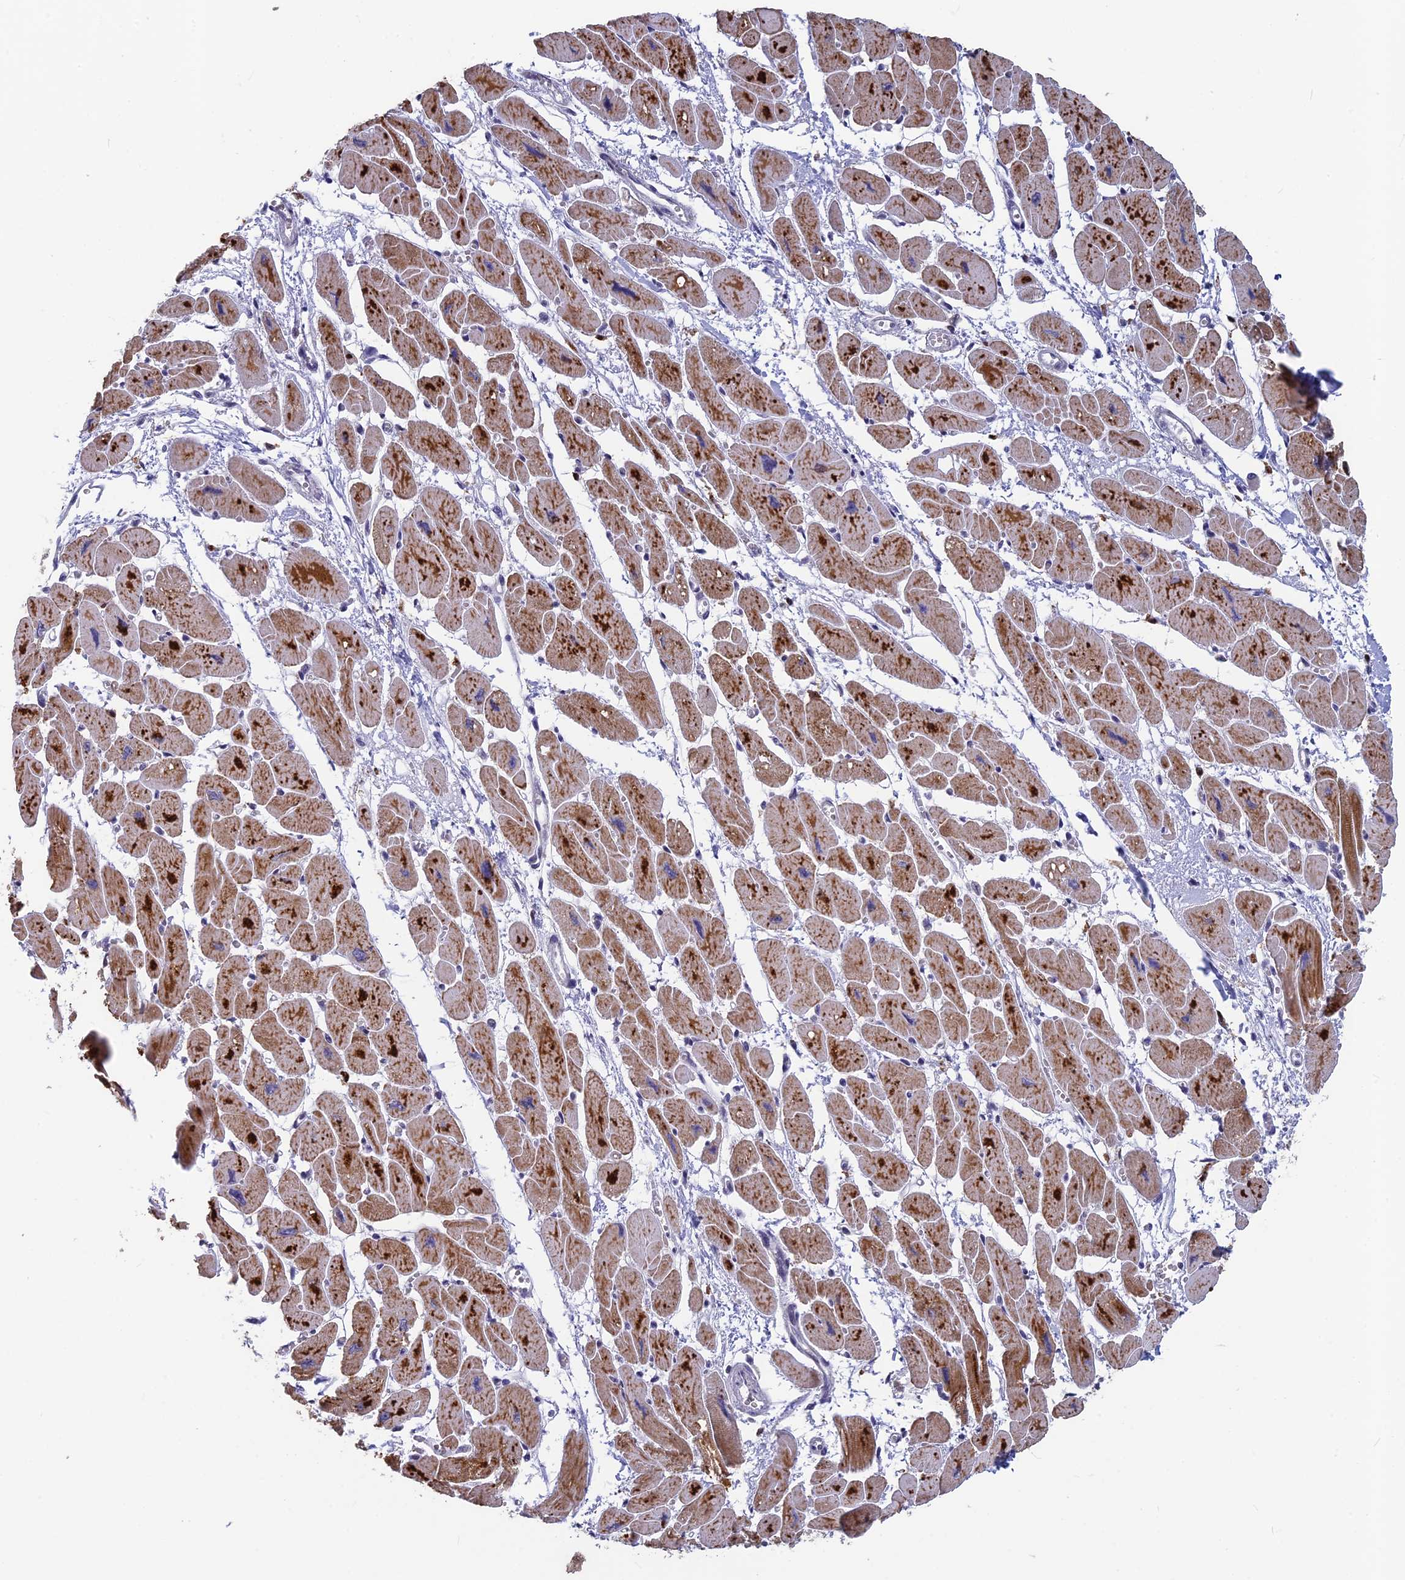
{"staining": {"intensity": "moderate", "quantity": ">75%", "location": "cytoplasmic/membranous"}, "tissue": "heart muscle", "cell_type": "Cardiomyocytes", "image_type": "normal", "snomed": [{"axis": "morphology", "description": "Normal tissue, NOS"}, {"axis": "topography", "description": "Heart"}], "caption": "A brown stain highlights moderate cytoplasmic/membranous positivity of a protein in cardiomyocytes of normal human heart muscle.", "gene": "MT", "patient": {"sex": "female", "age": 54}}